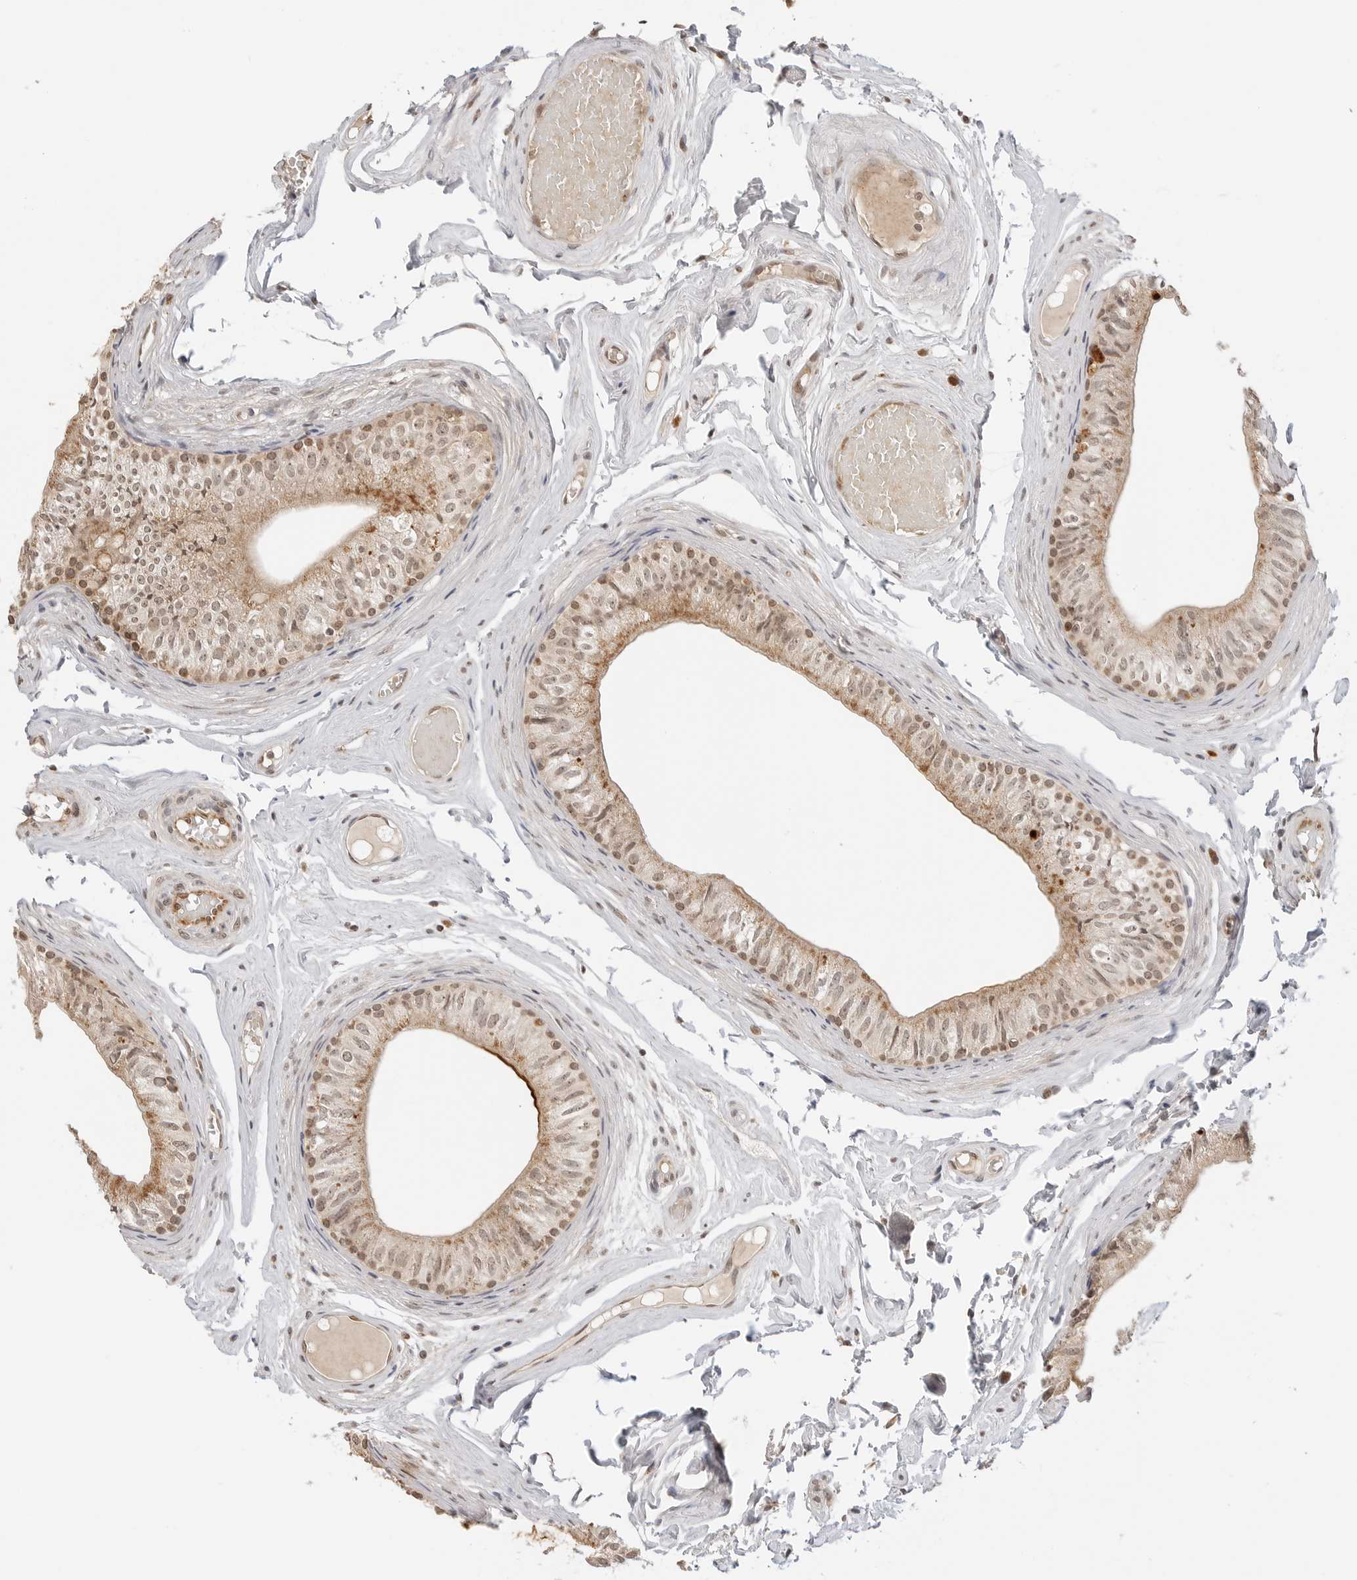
{"staining": {"intensity": "moderate", "quantity": ">75%", "location": "cytoplasmic/membranous,nuclear"}, "tissue": "epididymis", "cell_type": "Glandular cells", "image_type": "normal", "snomed": [{"axis": "morphology", "description": "Normal tissue, NOS"}, {"axis": "topography", "description": "Epididymis"}], "caption": "This is a photomicrograph of IHC staining of unremarkable epididymis, which shows moderate staining in the cytoplasmic/membranous,nuclear of glandular cells.", "gene": "GPR34", "patient": {"sex": "male", "age": 79}}